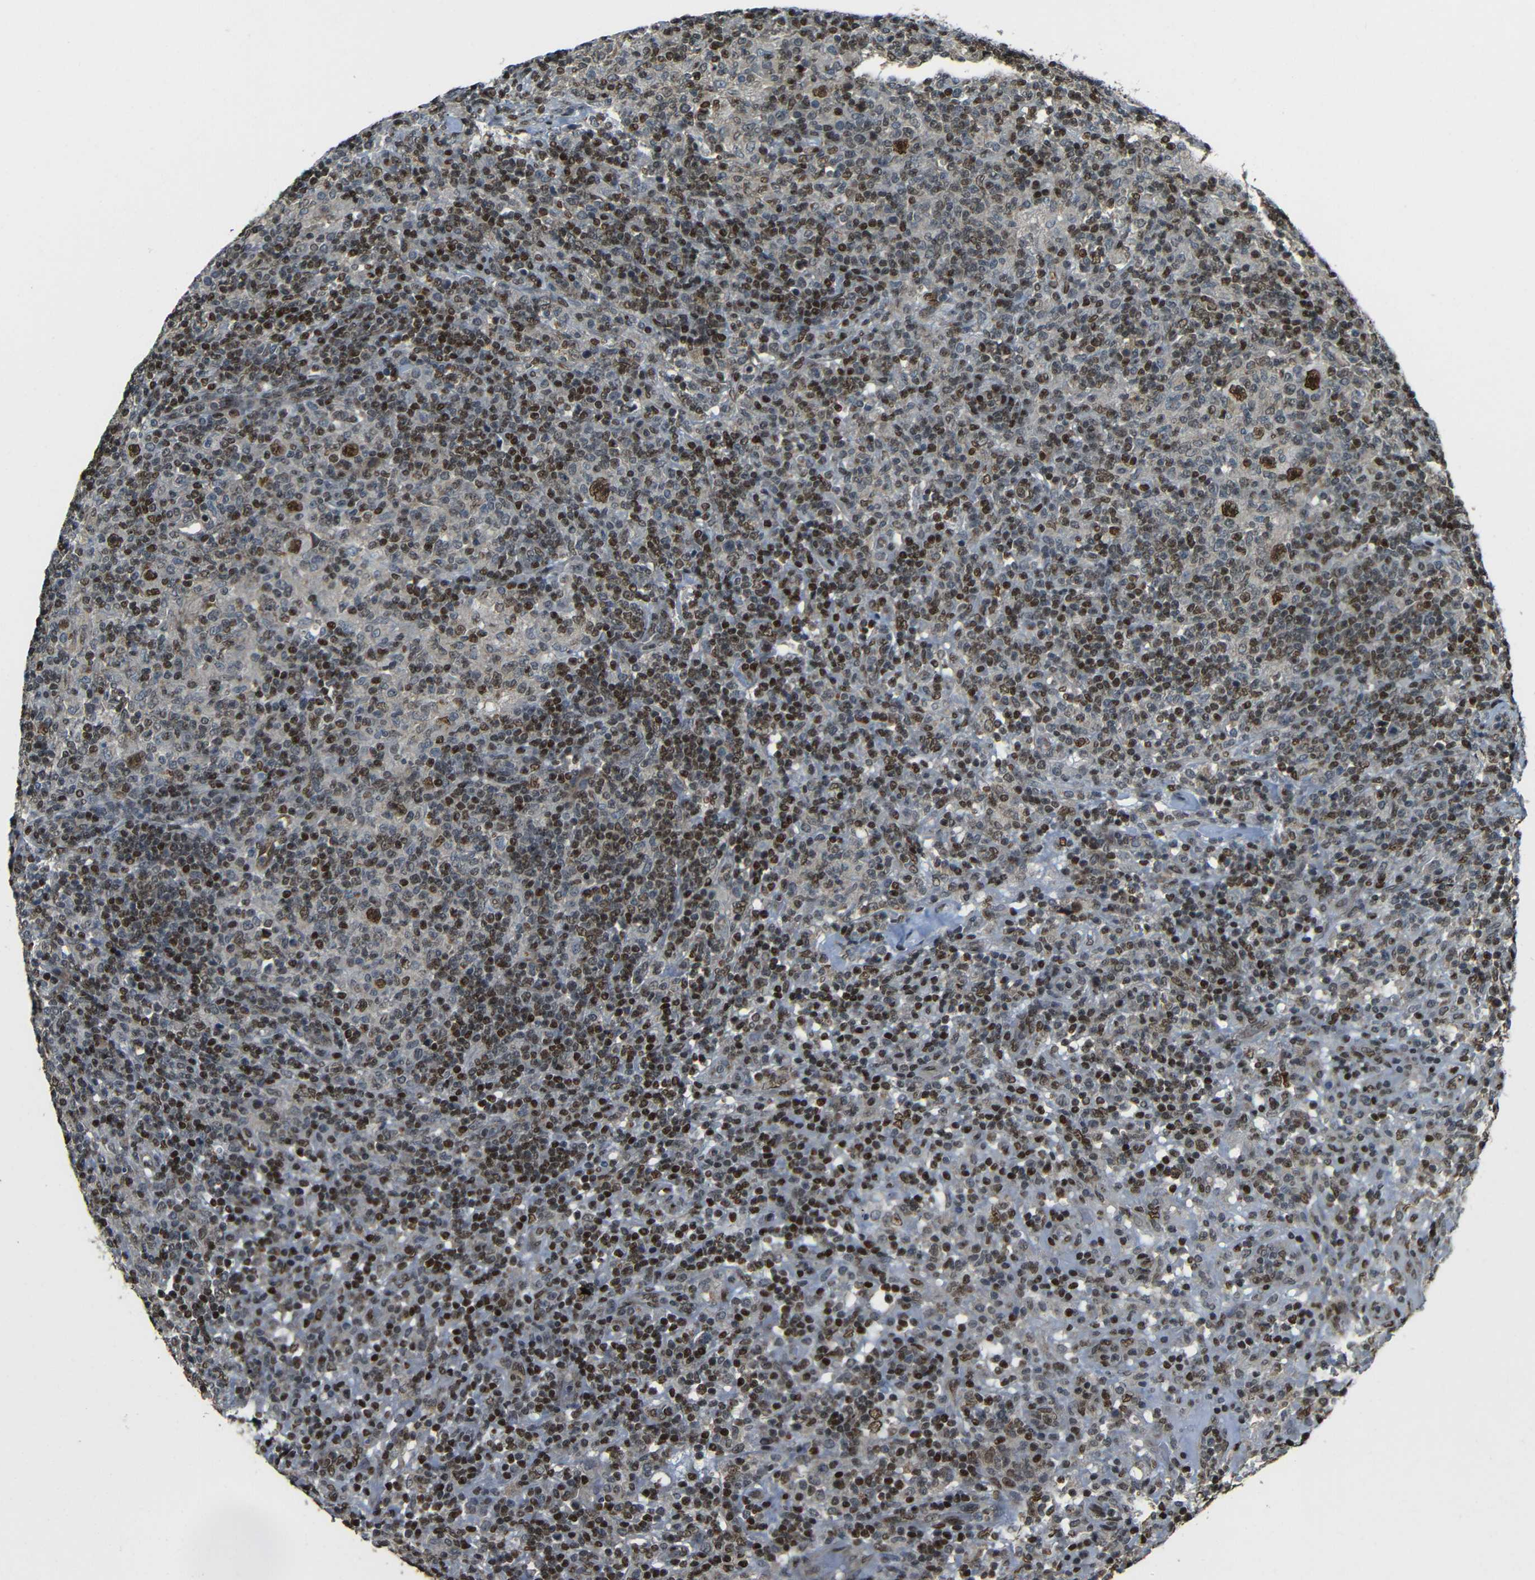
{"staining": {"intensity": "moderate", "quantity": ">75%", "location": "nuclear"}, "tissue": "lymphoma", "cell_type": "Tumor cells", "image_type": "cancer", "snomed": [{"axis": "morphology", "description": "Hodgkin's disease, NOS"}, {"axis": "topography", "description": "Lymph node"}], "caption": "This is a photomicrograph of immunohistochemistry (IHC) staining of lymphoma, which shows moderate positivity in the nuclear of tumor cells.", "gene": "PSIP1", "patient": {"sex": "male", "age": 70}}